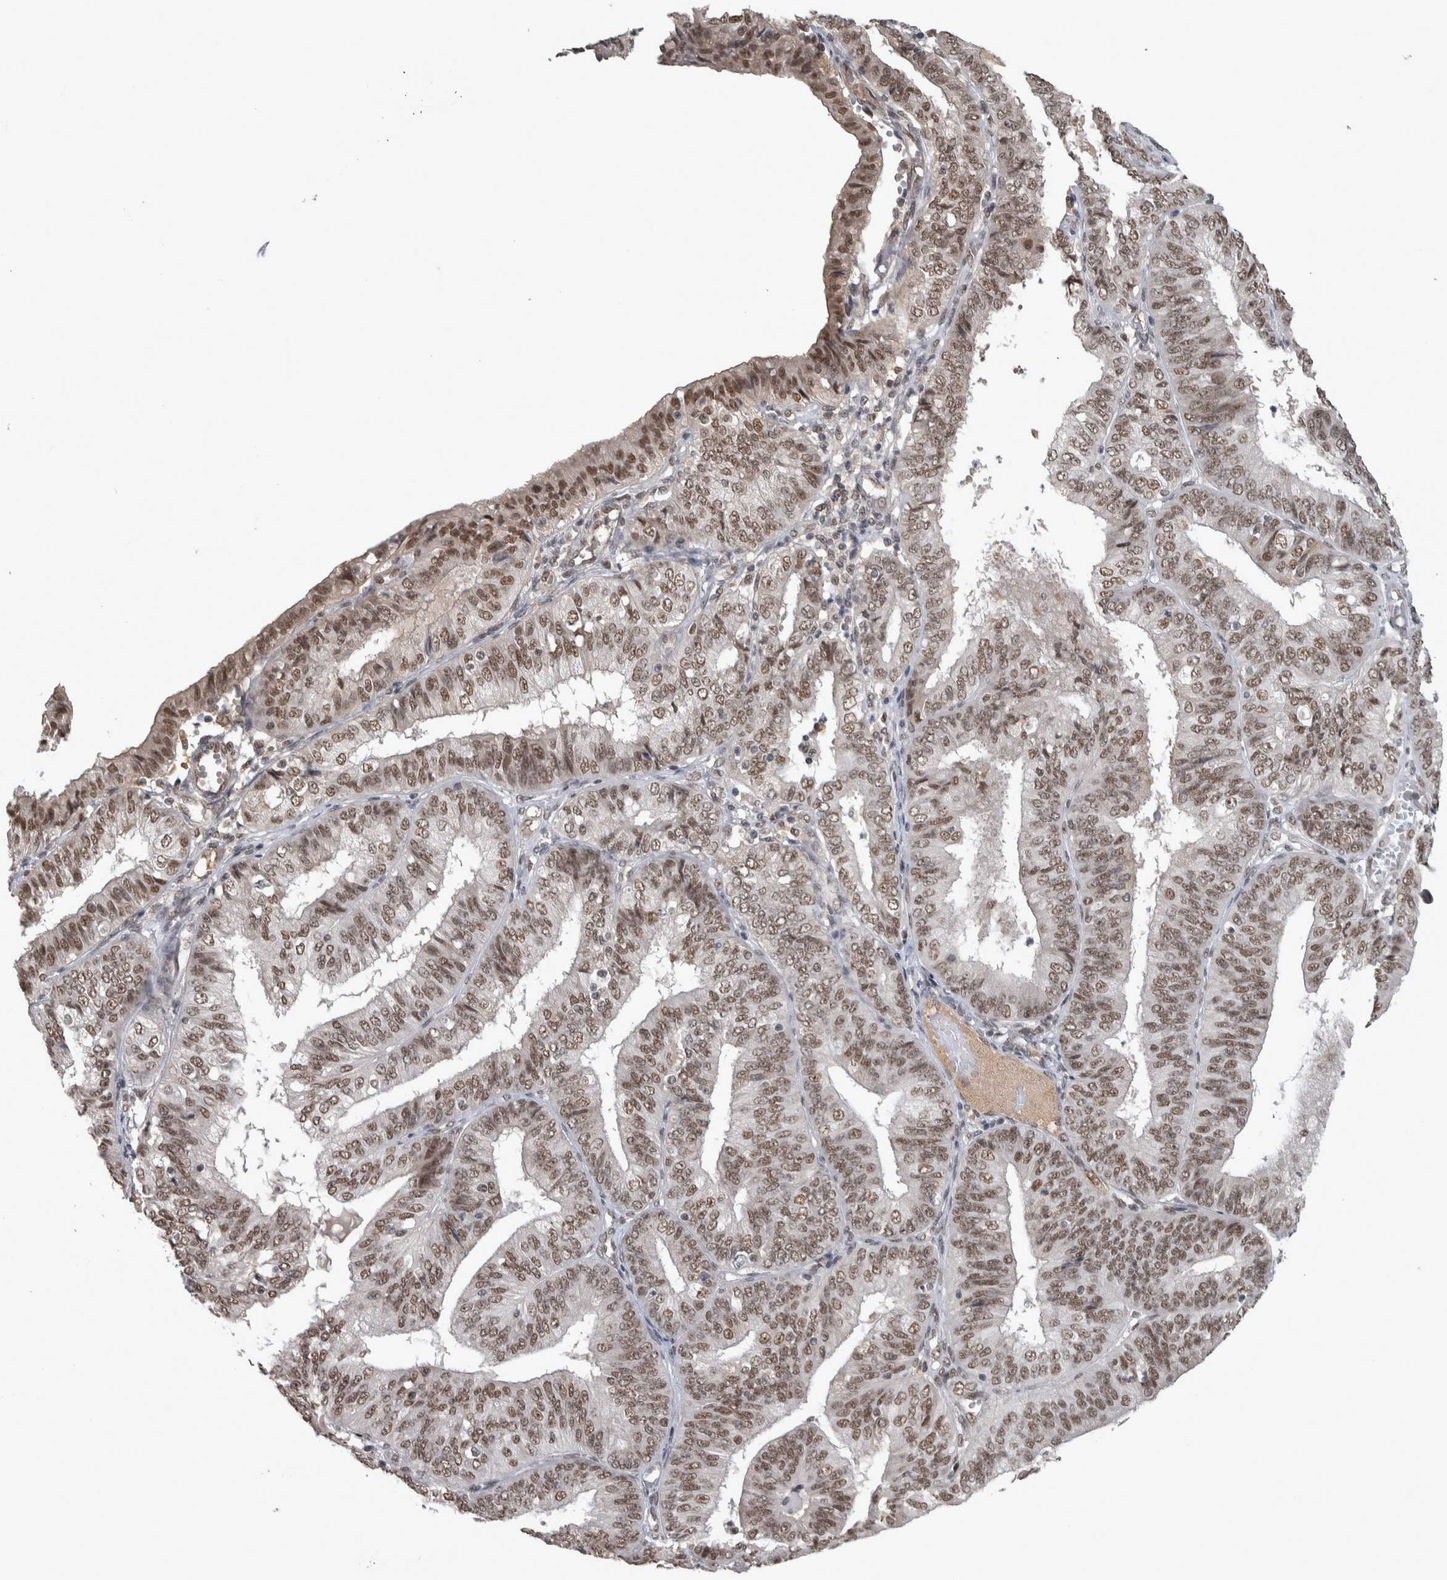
{"staining": {"intensity": "moderate", "quantity": ">75%", "location": "nuclear"}, "tissue": "endometrial cancer", "cell_type": "Tumor cells", "image_type": "cancer", "snomed": [{"axis": "morphology", "description": "Adenocarcinoma, NOS"}, {"axis": "topography", "description": "Endometrium"}], "caption": "Immunohistochemistry (IHC) photomicrograph of neoplastic tissue: endometrial cancer (adenocarcinoma) stained using immunohistochemistry reveals medium levels of moderate protein expression localized specifically in the nuclear of tumor cells, appearing as a nuclear brown color.", "gene": "DDX42", "patient": {"sex": "female", "age": 58}}